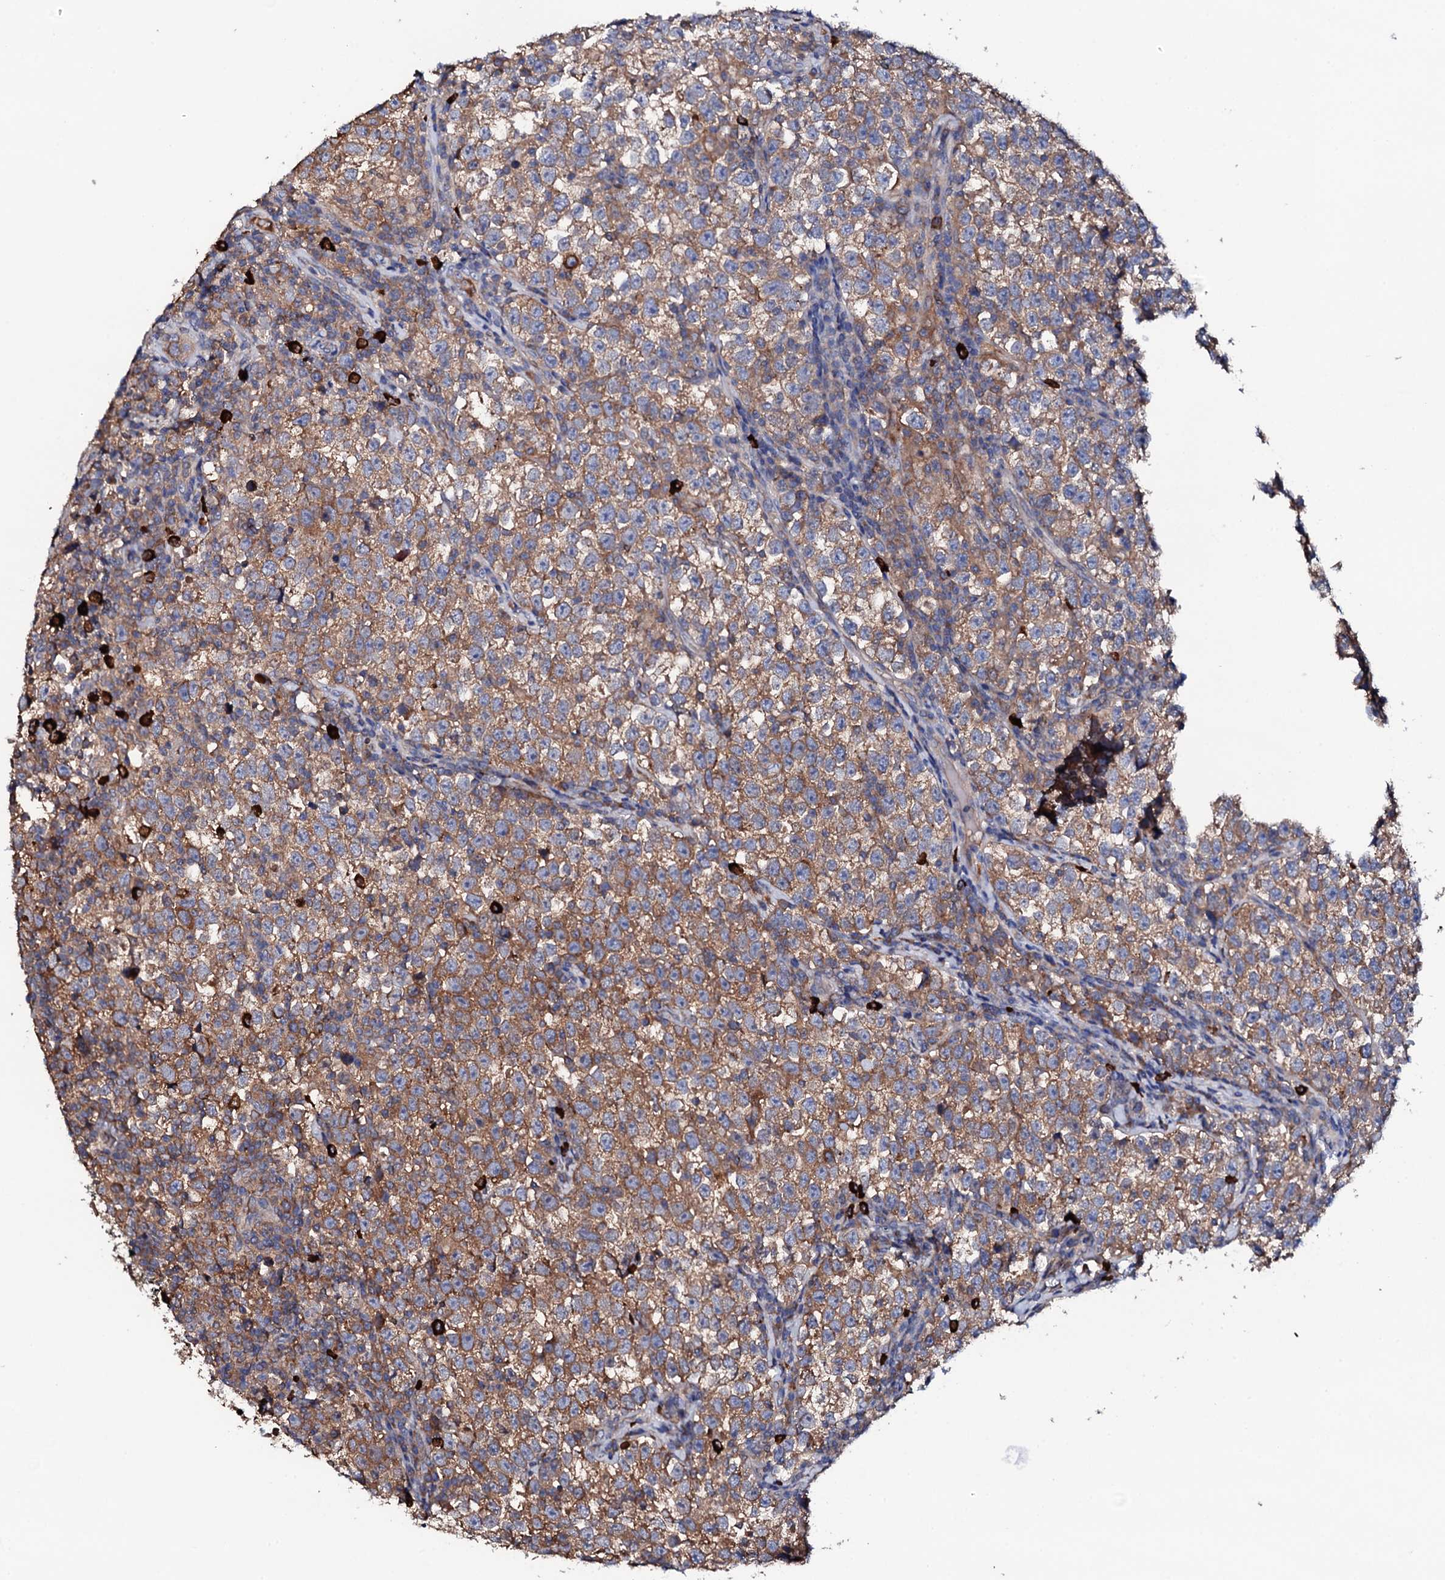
{"staining": {"intensity": "moderate", "quantity": ">75%", "location": "cytoplasmic/membranous"}, "tissue": "testis cancer", "cell_type": "Tumor cells", "image_type": "cancer", "snomed": [{"axis": "morphology", "description": "Normal tissue, NOS"}, {"axis": "morphology", "description": "Seminoma, NOS"}, {"axis": "topography", "description": "Testis"}], "caption": "Protein expression analysis of seminoma (testis) reveals moderate cytoplasmic/membranous positivity in about >75% of tumor cells.", "gene": "TCAF2", "patient": {"sex": "male", "age": 43}}